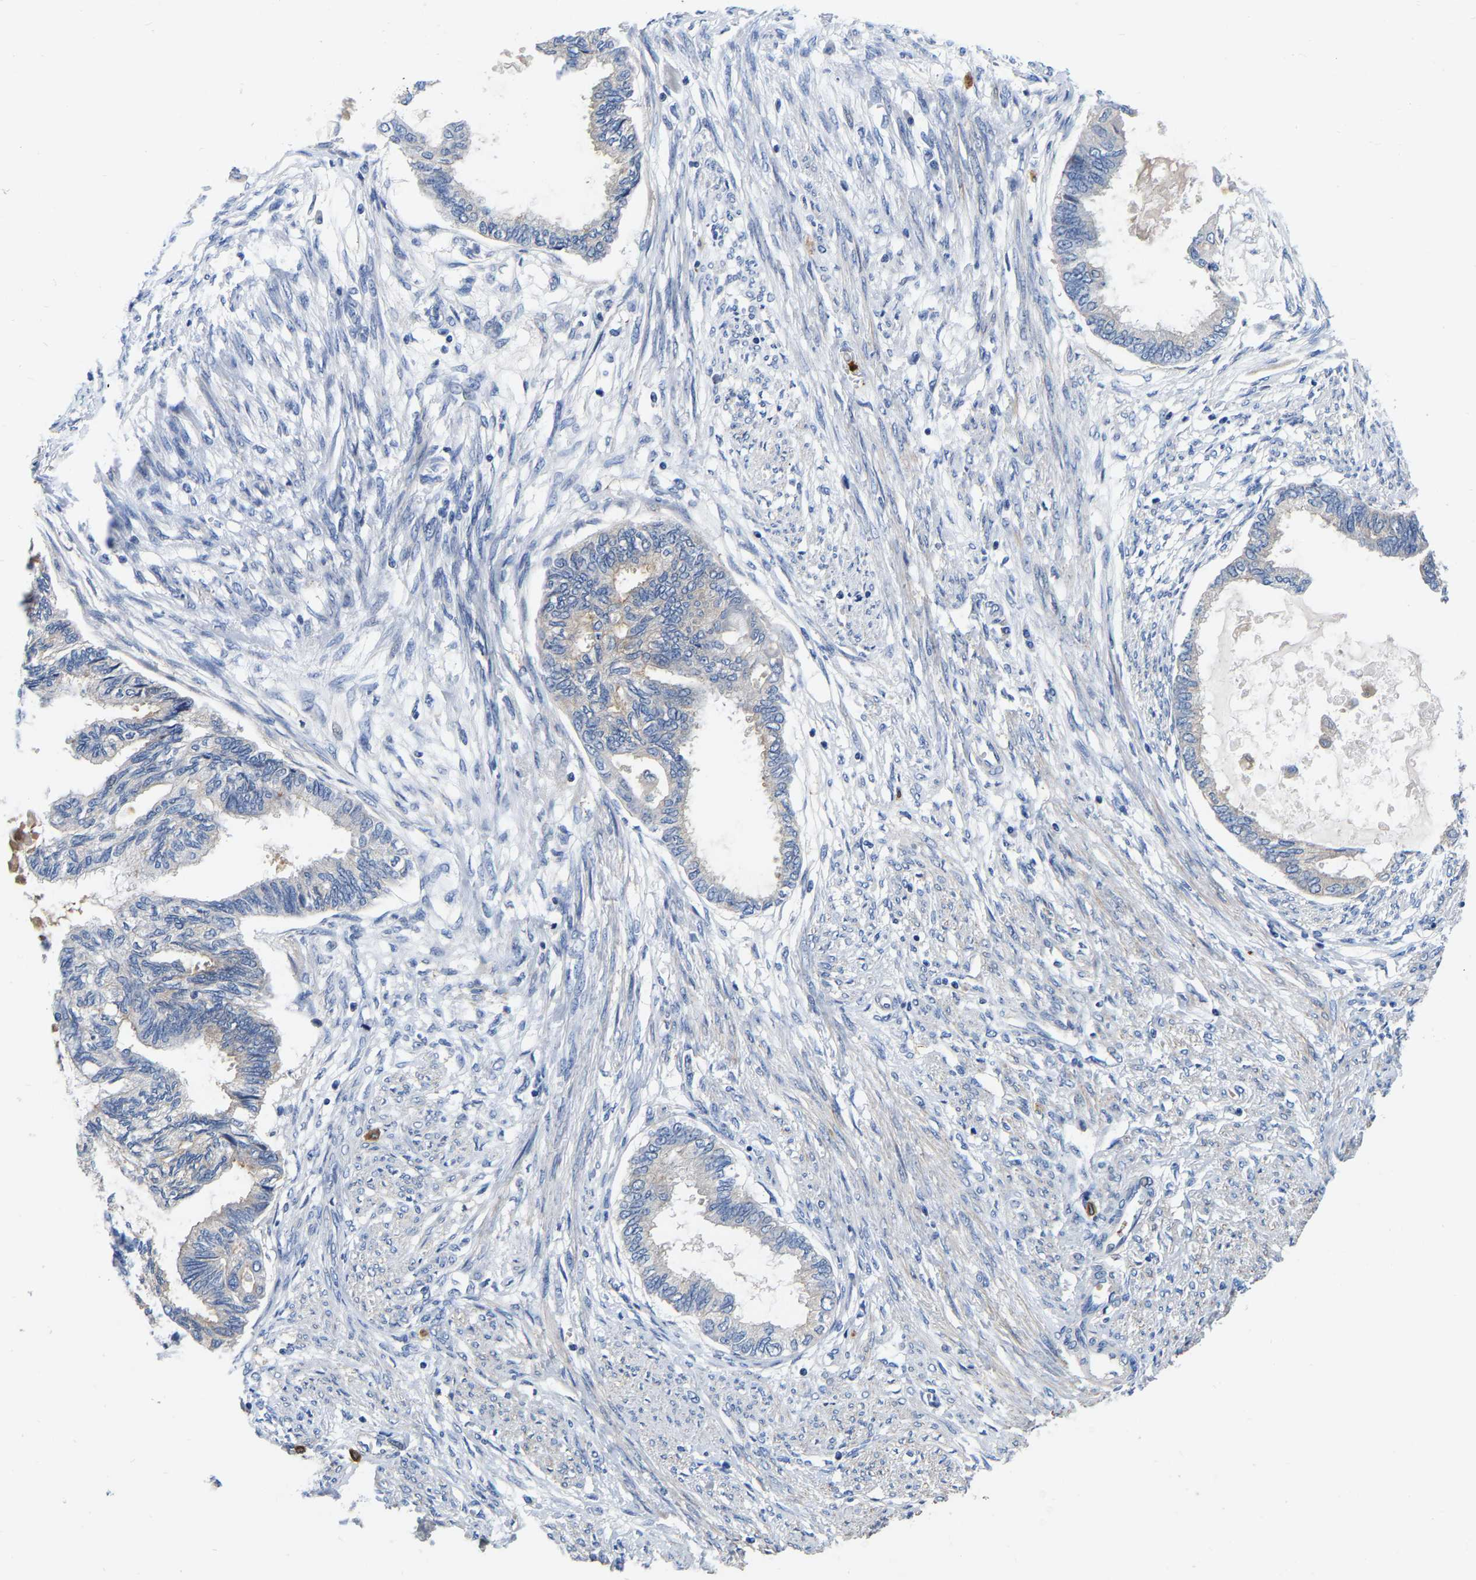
{"staining": {"intensity": "negative", "quantity": "none", "location": "none"}, "tissue": "cervical cancer", "cell_type": "Tumor cells", "image_type": "cancer", "snomed": [{"axis": "morphology", "description": "Normal tissue, NOS"}, {"axis": "morphology", "description": "Adenocarcinoma, NOS"}, {"axis": "topography", "description": "Cervix"}, {"axis": "topography", "description": "Endometrium"}], "caption": "Immunohistochemical staining of human cervical adenocarcinoma demonstrates no significant staining in tumor cells.", "gene": "RAB27B", "patient": {"sex": "female", "age": 86}}